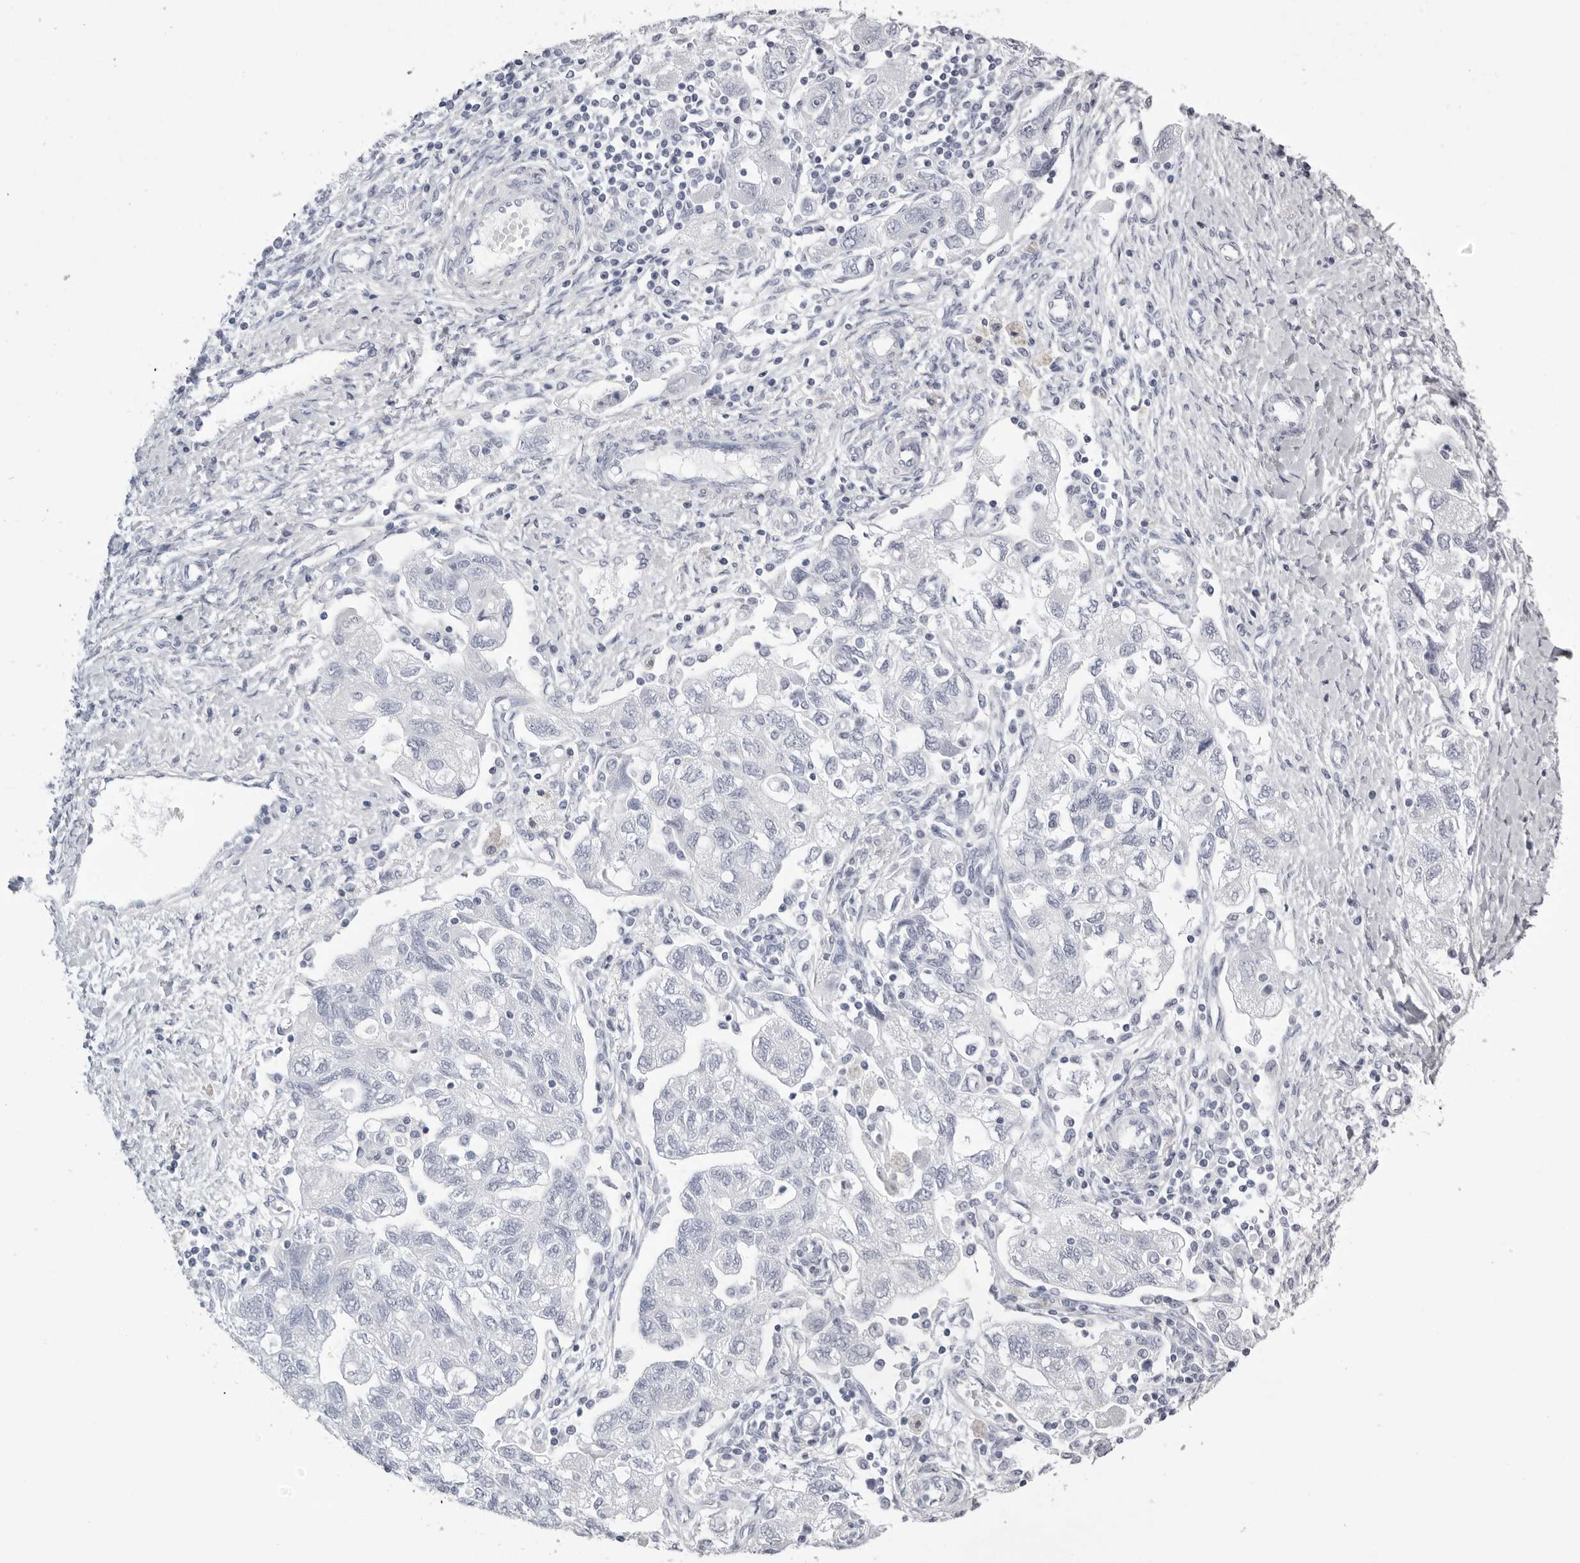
{"staining": {"intensity": "negative", "quantity": "none", "location": "none"}, "tissue": "ovarian cancer", "cell_type": "Tumor cells", "image_type": "cancer", "snomed": [{"axis": "morphology", "description": "Carcinoma, NOS"}, {"axis": "morphology", "description": "Cystadenocarcinoma, serous, NOS"}, {"axis": "topography", "description": "Ovary"}], "caption": "Histopathology image shows no protein staining in tumor cells of serous cystadenocarcinoma (ovarian) tissue.", "gene": "TMOD4", "patient": {"sex": "female", "age": 69}}